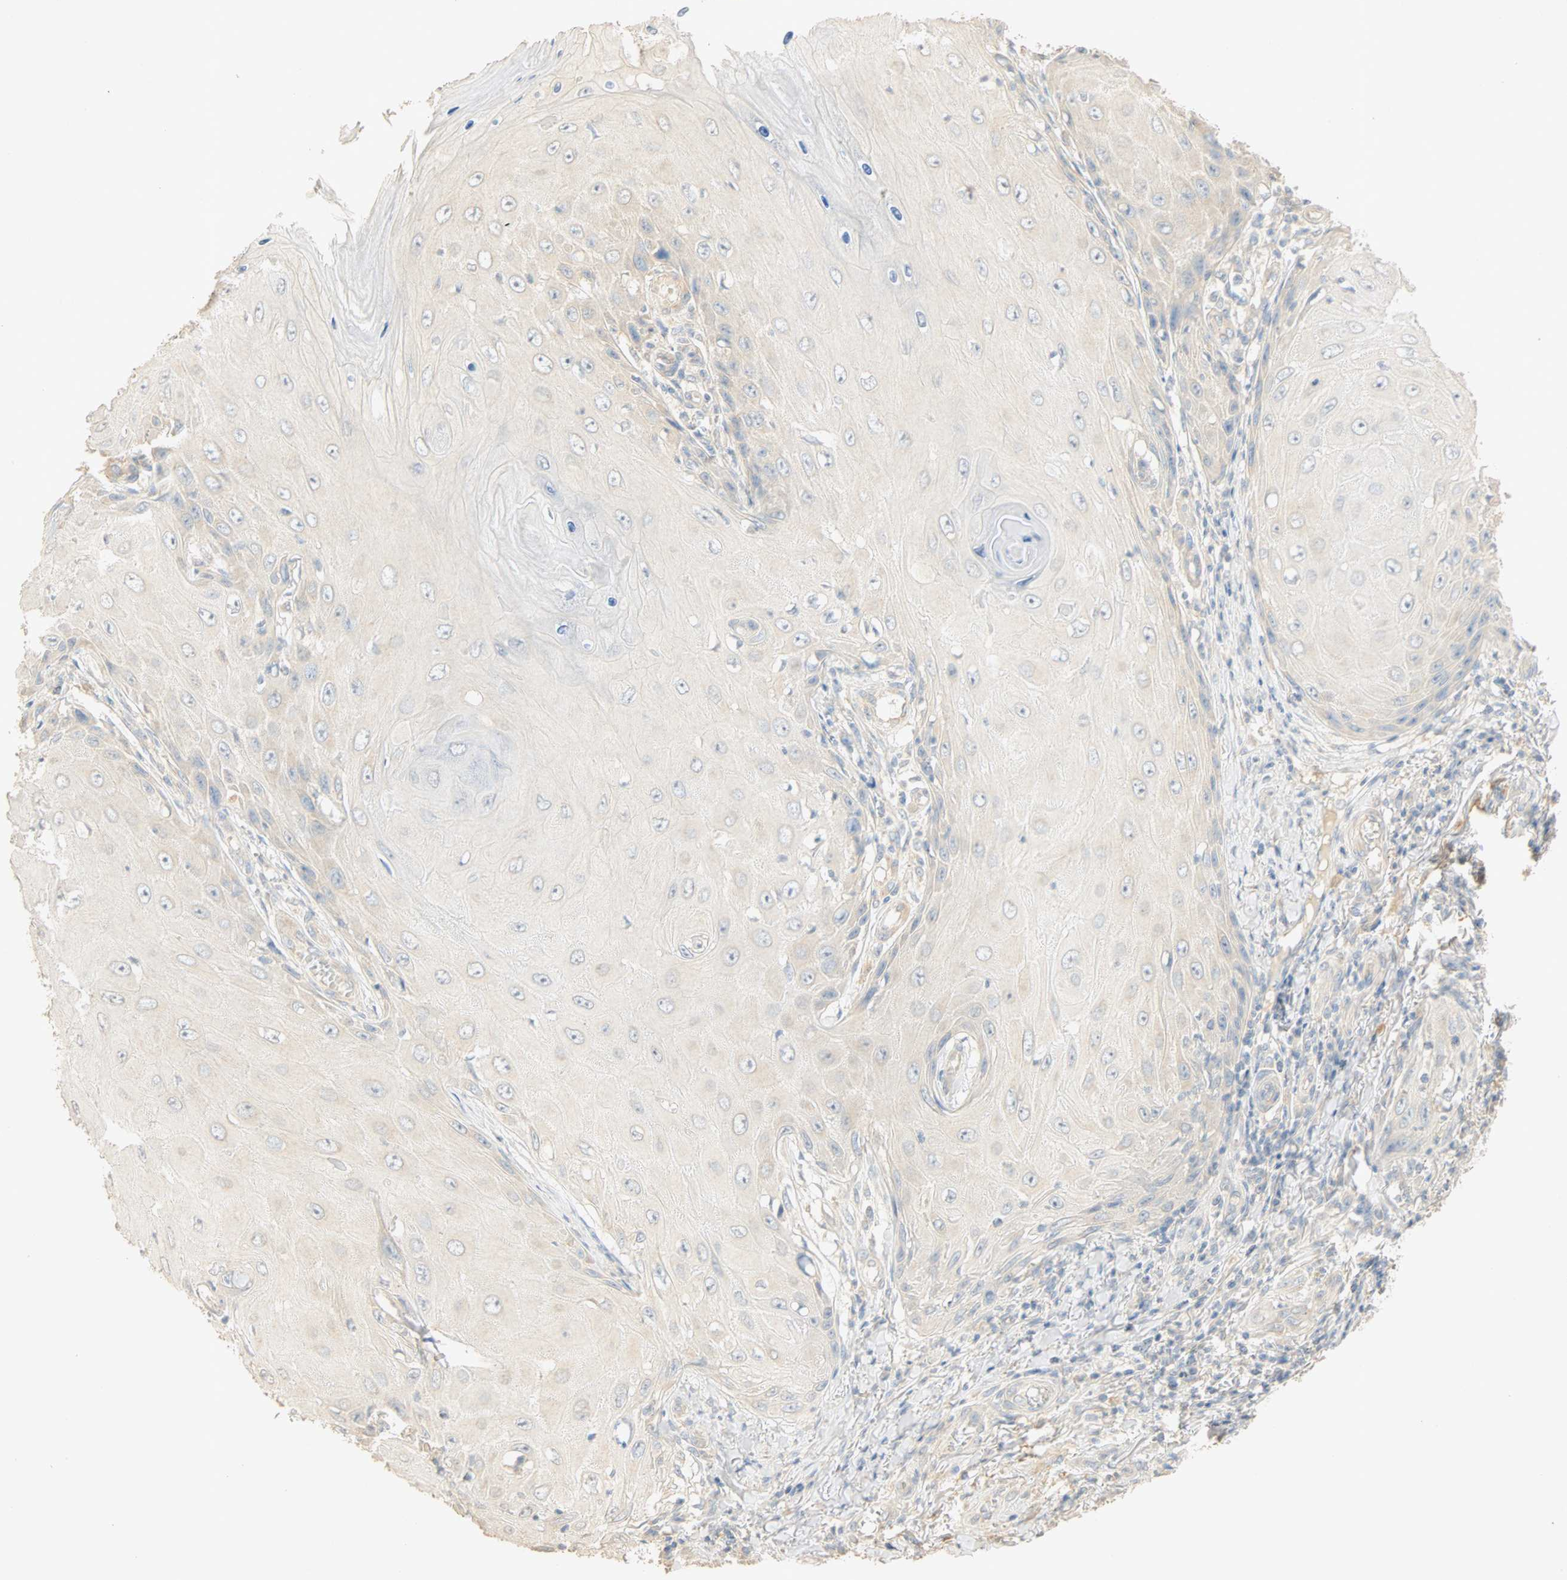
{"staining": {"intensity": "negative", "quantity": "none", "location": "none"}, "tissue": "skin cancer", "cell_type": "Tumor cells", "image_type": "cancer", "snomed": [{"axis": "morphology", "description": "Squamous cell carcinoma, NOS"}, {"axis": "topography", "description": "Skin"}], "caption": "Tumor cells are negative for brown protein staining in skin cancer.", "gene": "SELENBP1", "patient": {"sex": "female", "age": 73}}